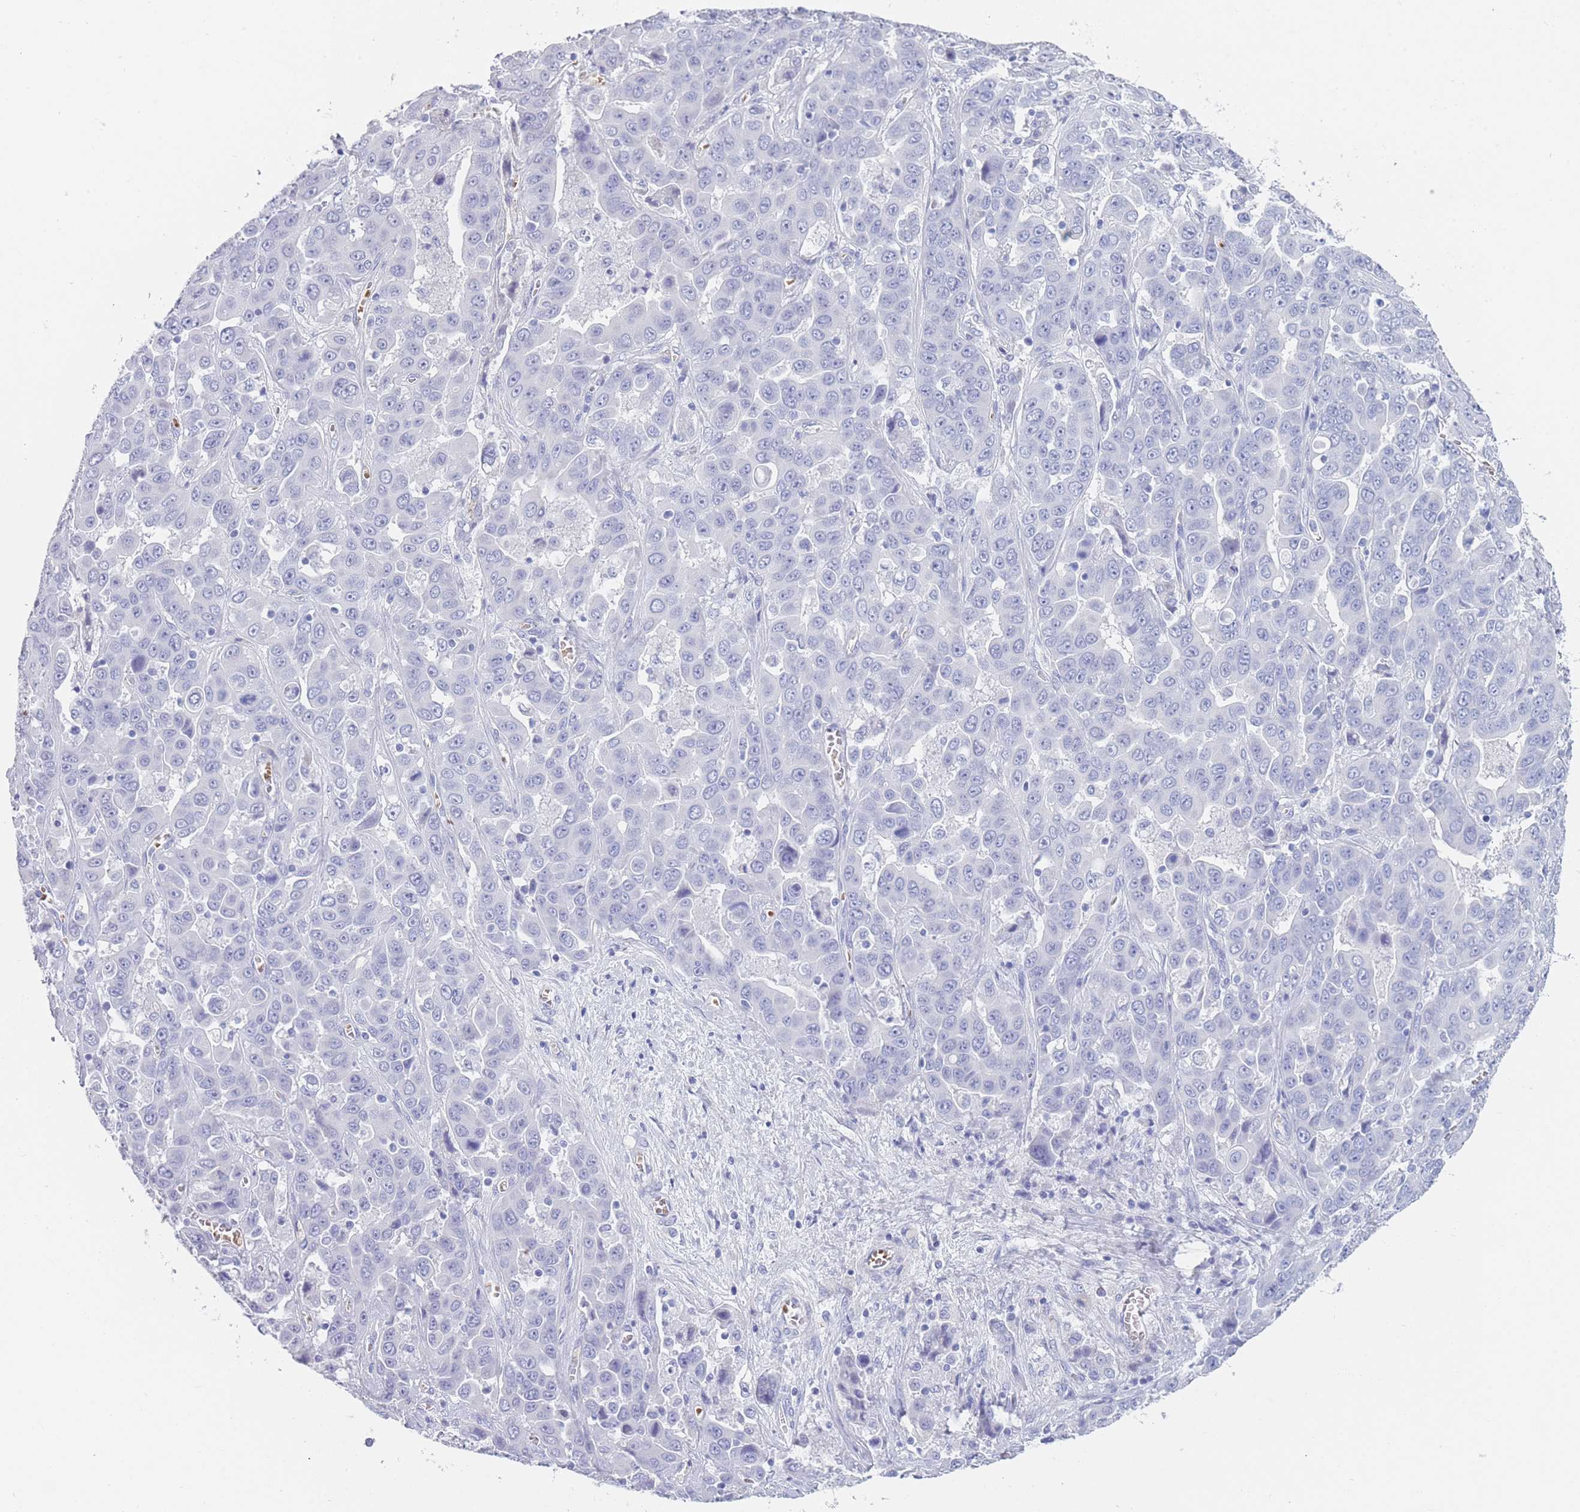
{"staining": {"intensity": "negative", "quantity": "none", "location": "none"}, "tissue": "liver cancer", "cell_type": "Tumor cells", "image_type": "cancer", "snomed": [{"axis": "morphology", "description": "Cholangiocarcinoma"}, {"axis": "topography", "description": "Liver"}], "caption": "Immunohistochemical staining of liver cancer (cholangiocarcinoma) reveals no significant expression in tumor cells. The staining is performed using DAB (3,3'-diaminobenzidine) brown chromogen with nuclei counter-stained in using hematoxylin.", "gene": "OR5D16", "patient": {"sex": "female", "age": 52}}